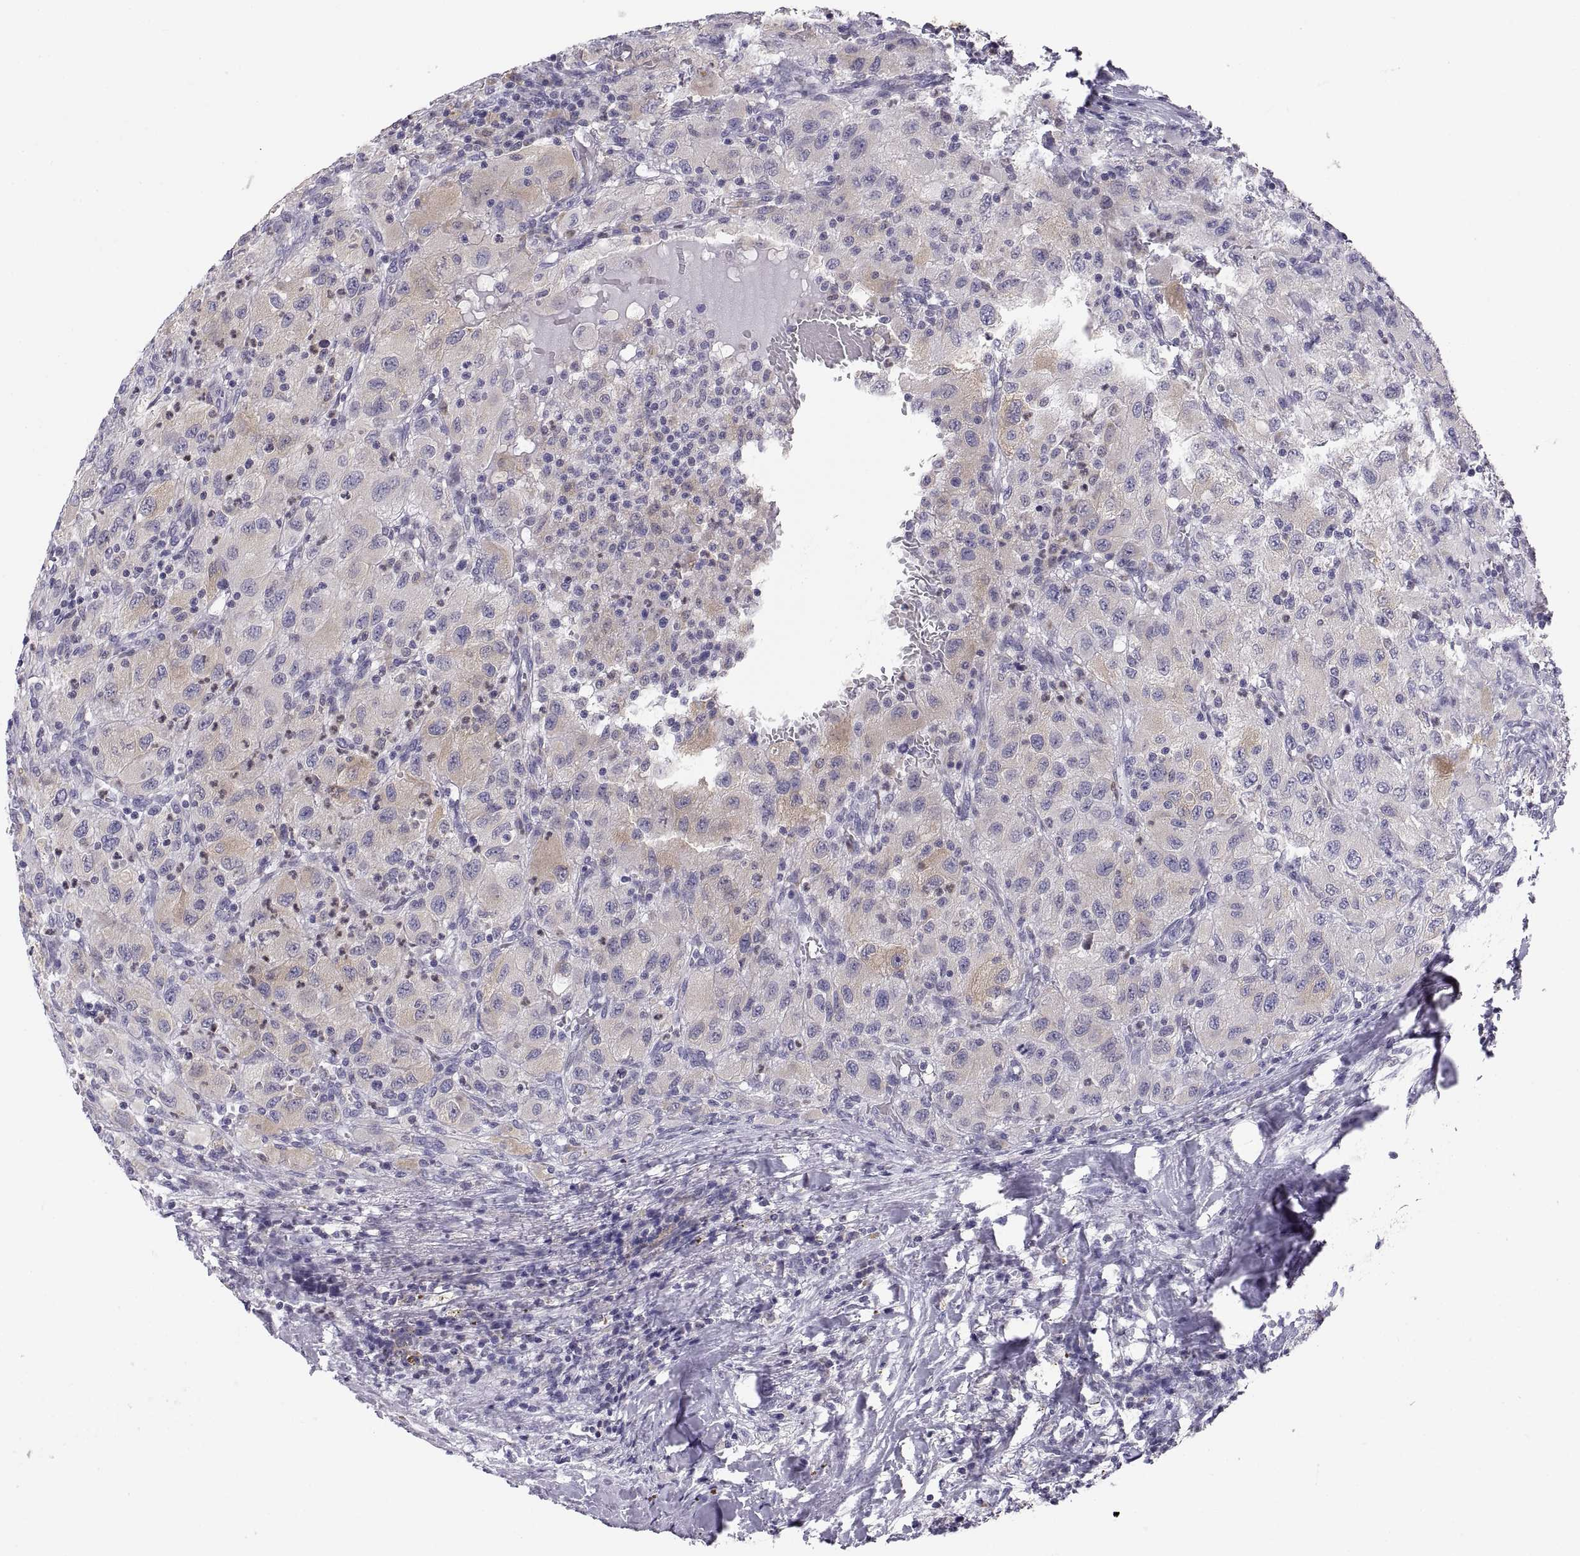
{"staining": {"intensity": "weak", "quantity": "<25%", "location": "cytoplasmic/membranous"}, "tissue": "renal cancer", "cell_type": "Tumor cells", "image_type": "cancer", "snomed": [{"axis": "morphology", "description": "Adenocarcinoma, NOS"}, {"axis": "topography", "description": "Kidney"}], "caption": "An image of human renal cancer (adenocarcinoma) is negative for staining in tumor cells.", "gene": "ERO1A", "patient": {"sex": "female", "age": 67}}